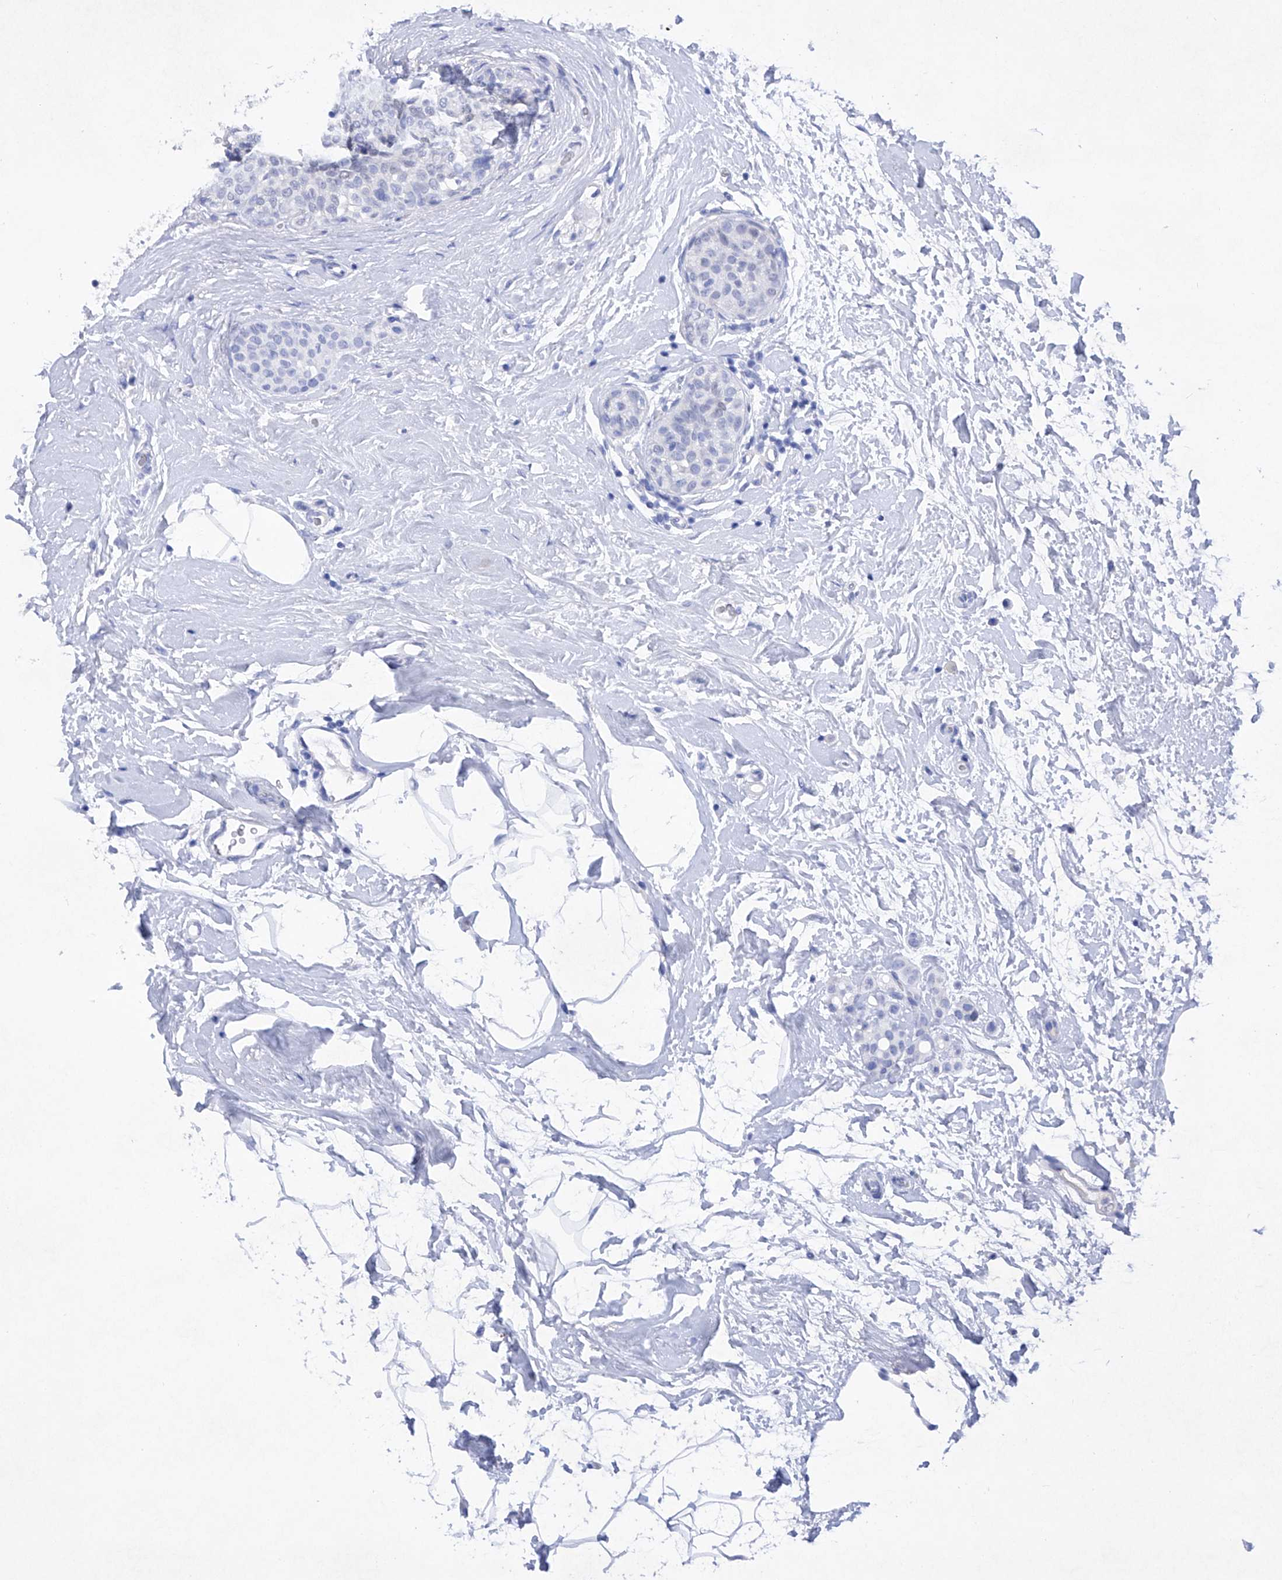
{"staining": {"intensity": "negative", "quantity": "none", "location": "none"}, "tissue": "breast cancer", "cell_type": "Tumor cells", "image_type": "cancer", "snomed": [{"axis": "morphology", "description": "Lobular carcinoma, in situ"}, {"axis": "morphology", "description": "Lobular carcinoma"}, {"axis": "topography", "description": "Breast"}], "caption": "Tumor cells are negative for protein expression in human breast cancer (lobular carcinoma).", "gene": "BARX2", "patient": {"sex": "female", "age": 41}}